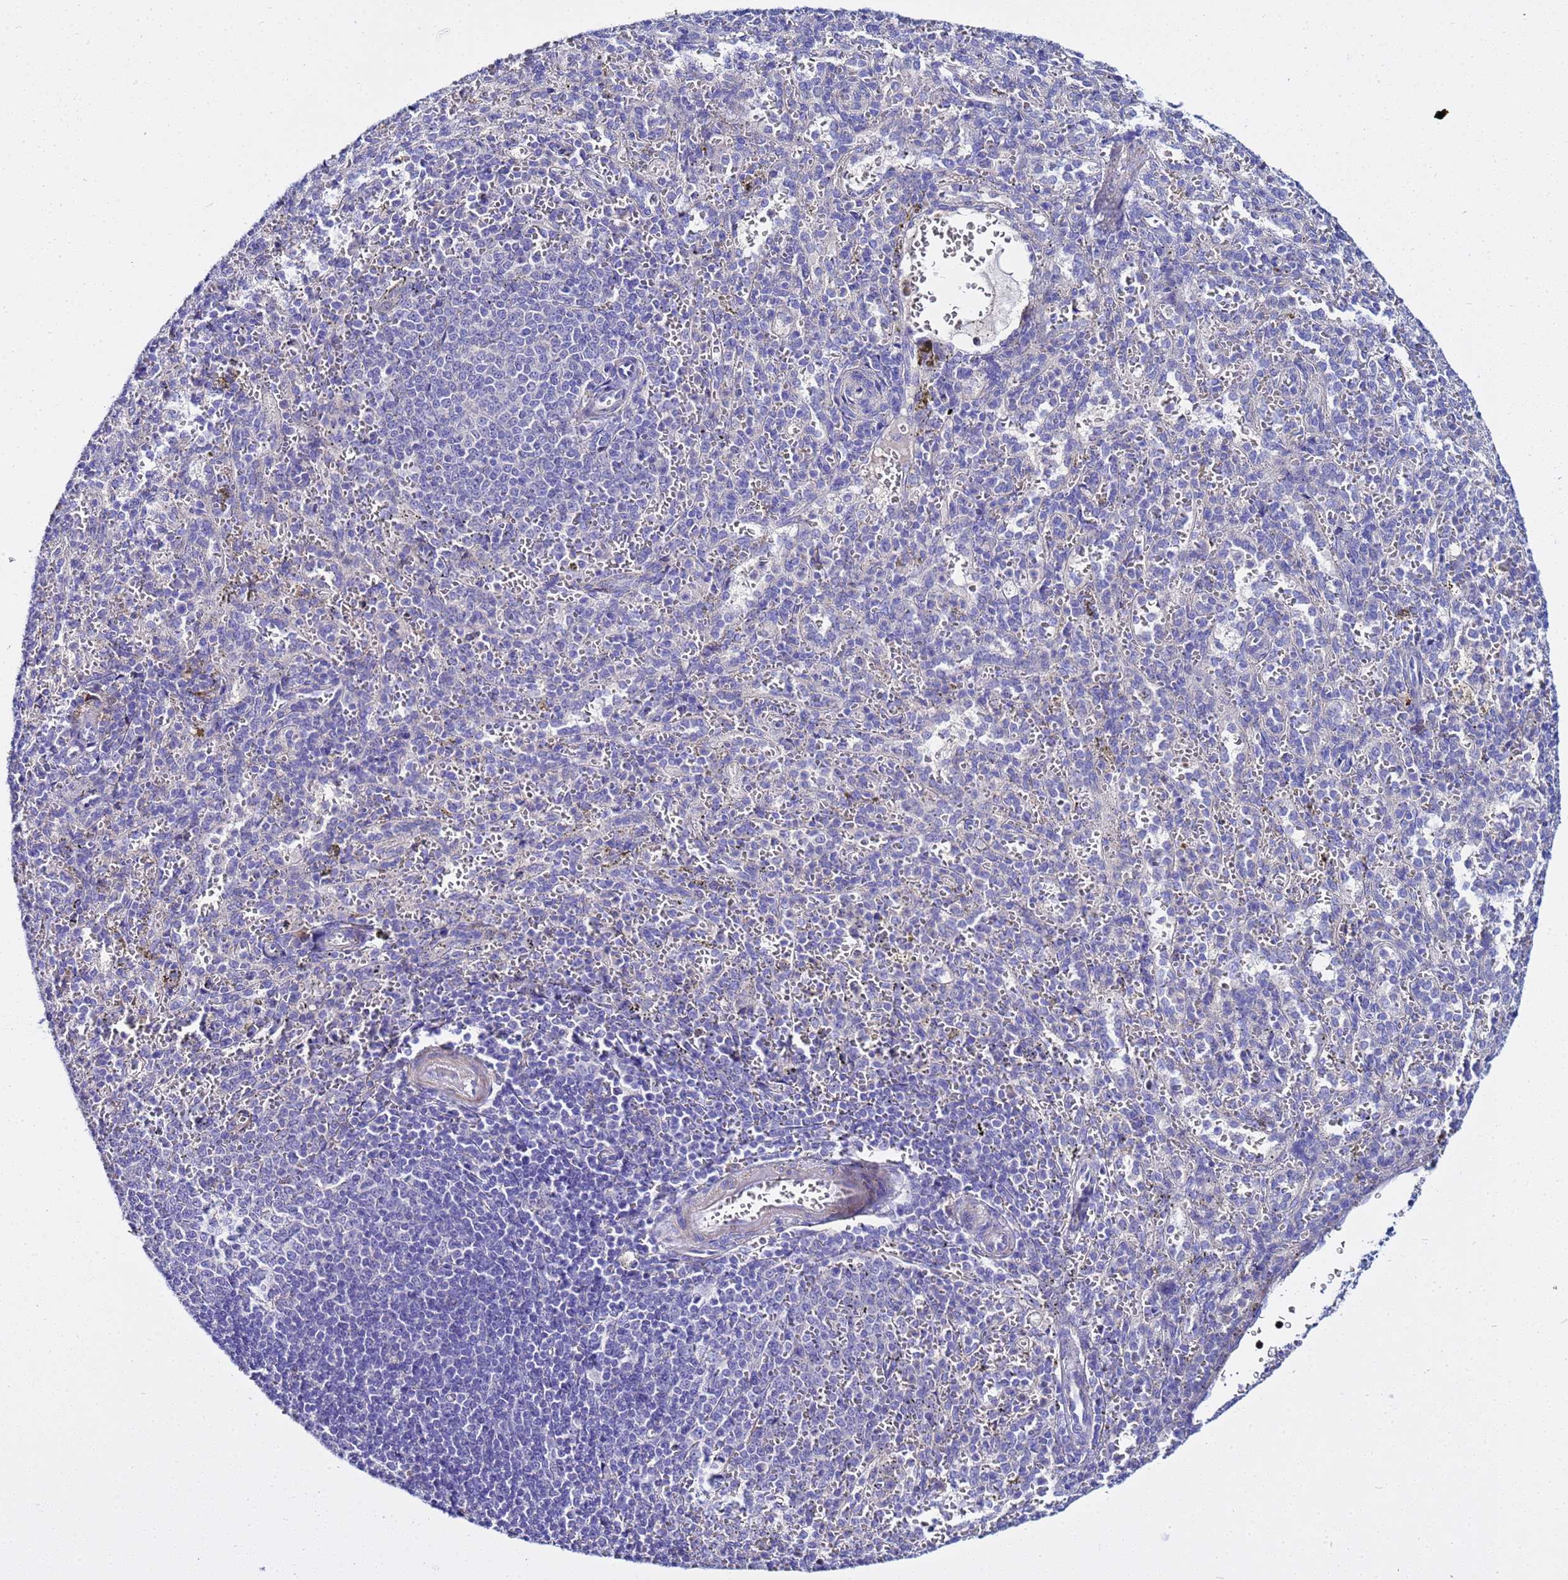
{"staining": {"intensity": "negative", "quantity": "none", "location": "none"}, "tissue": "spleen", "cell_type": "Cells in red pulp", "image_type": "normal", "snomed": [{"axis": "morphology", "description": "Normal tissue, NOS"}, {"axis": "topography", "description": "Spleen"}], "caption": "This is an immunohistochemistry photomicrograph of normal human spleen. There is no positivity in cells in red pulp.", "gene": "USP18", "patient": {"sex": "female", "age": 21}}